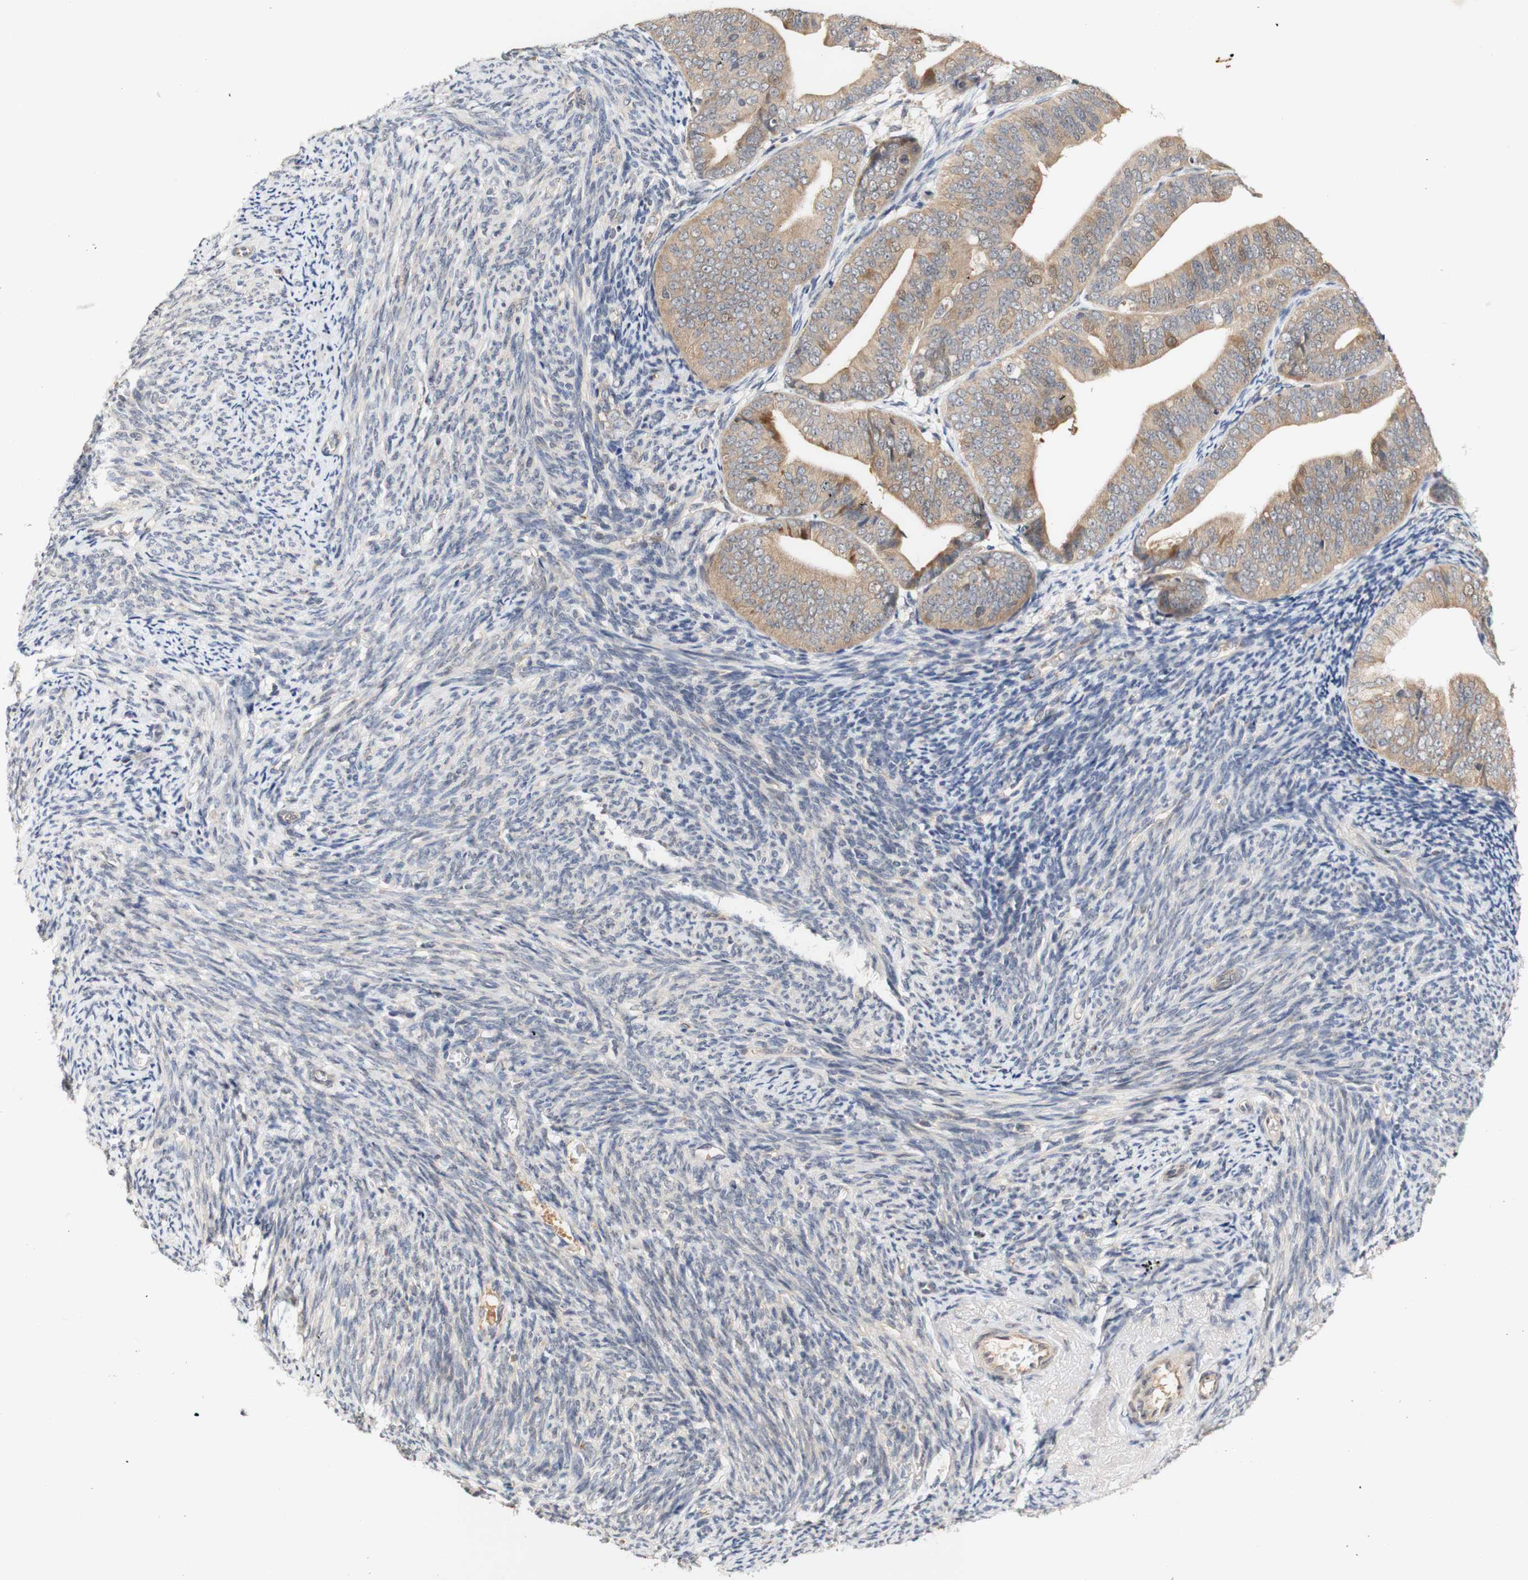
{"staining": {"intensity": "weak", "quantity": ">75%", "location": "cytoplasmic/membranous"}, "tissue": "endometrial cancer", "cell_type": "Tumor cells", "image_type": "cancer", "snomed": [{"axis": "morphology", "description": "Adenocarcinoma, NOS"}, {"axis": "topography", "description": "Endometrium"}], "caption": "A low amount of weak cytoplasmic/membranous expression is appreciated in approximately >75% of tumor cells in endometrial adenocarcinoma tissue. The staining was performed using DAB (3,3'-diaminobenzidine) to visualize the protein expression in brown, while the nuclei were stained in blue with hematoxylin (Magnification: 20x).", "gene": "PIN1", "patient": {"sex": "female", "age": 63}}